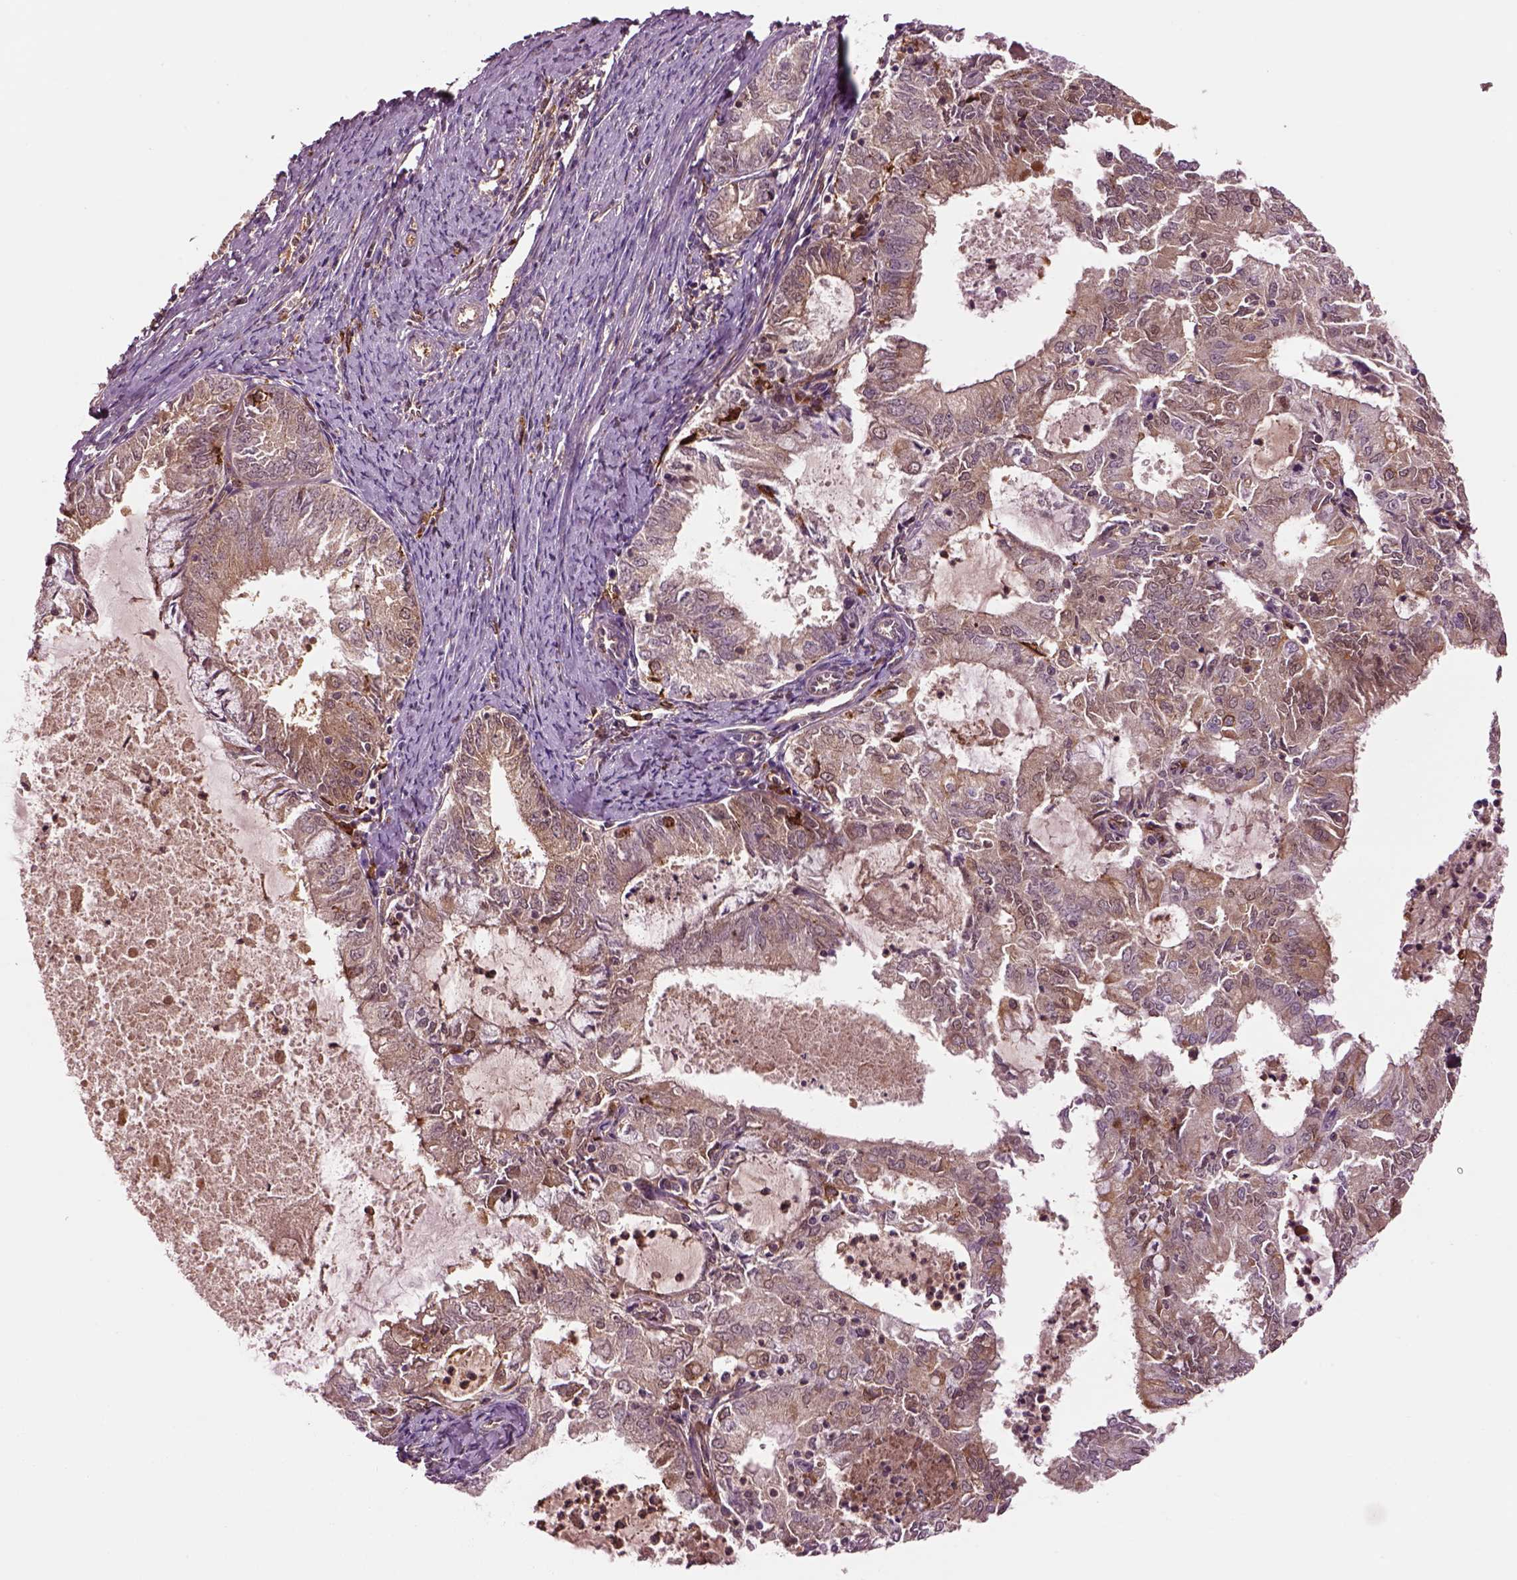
{"staining": {"intensity": "moderate", "quantity": ">75%", "location": "cytoplasmic/membranous"}, "tissue": "endometrial cancer", "cell_type": "Tumor cells", "image_type": "cancer", "snomed": [{"axis": "morphology", "description": "Adenocarcinoma, NOS"}, {"axis": "topography", "description": "Endometrium"}], "caption": "DAB immunohistochemical staining of human endometrial cancer displays moderate cytoplasmic/membranous protein staining in about >75% of tumor cells.", "gene": "MDP1", "patient": {"sex": "female", "age": 57}}